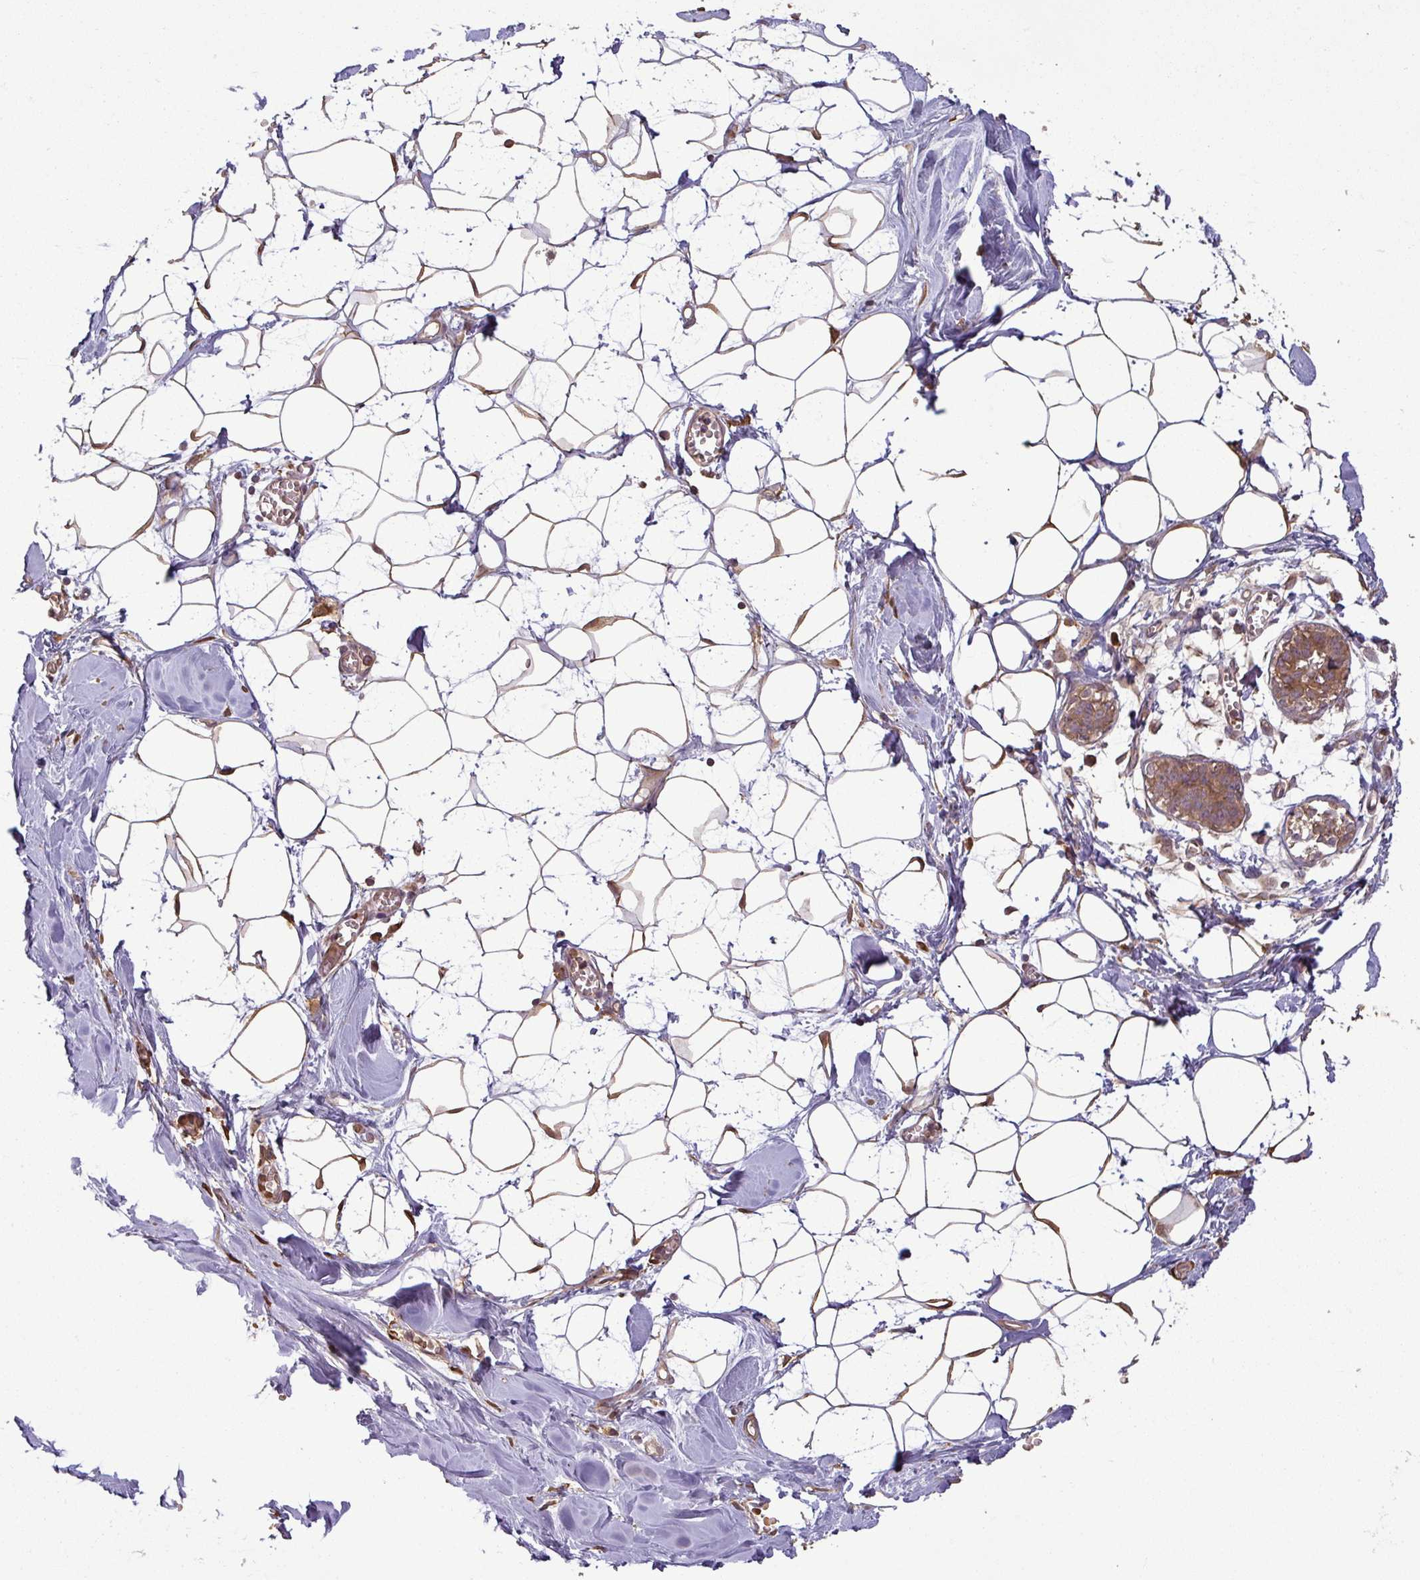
{"staining": {"intensity": "moderate", "quantity": ">75%", "location": "cytoplasmic/membranous"}, "tissue": "breast", "cell_type": "Adipocytes", "image_type": "normal", "snomed": [{"axis": "morphology", "description": "Normal tissue, NOS"}, {"axis": "topography", "description": "Breast"}], "caption": "The histopathology image reveals staining of unremarkable breast, revealing moderate cytoplasmic/membranous protein staining (brown color) within adipocytes.", "gene": "MAP3K6", "patient": {"sex": "female", "age": 27}}